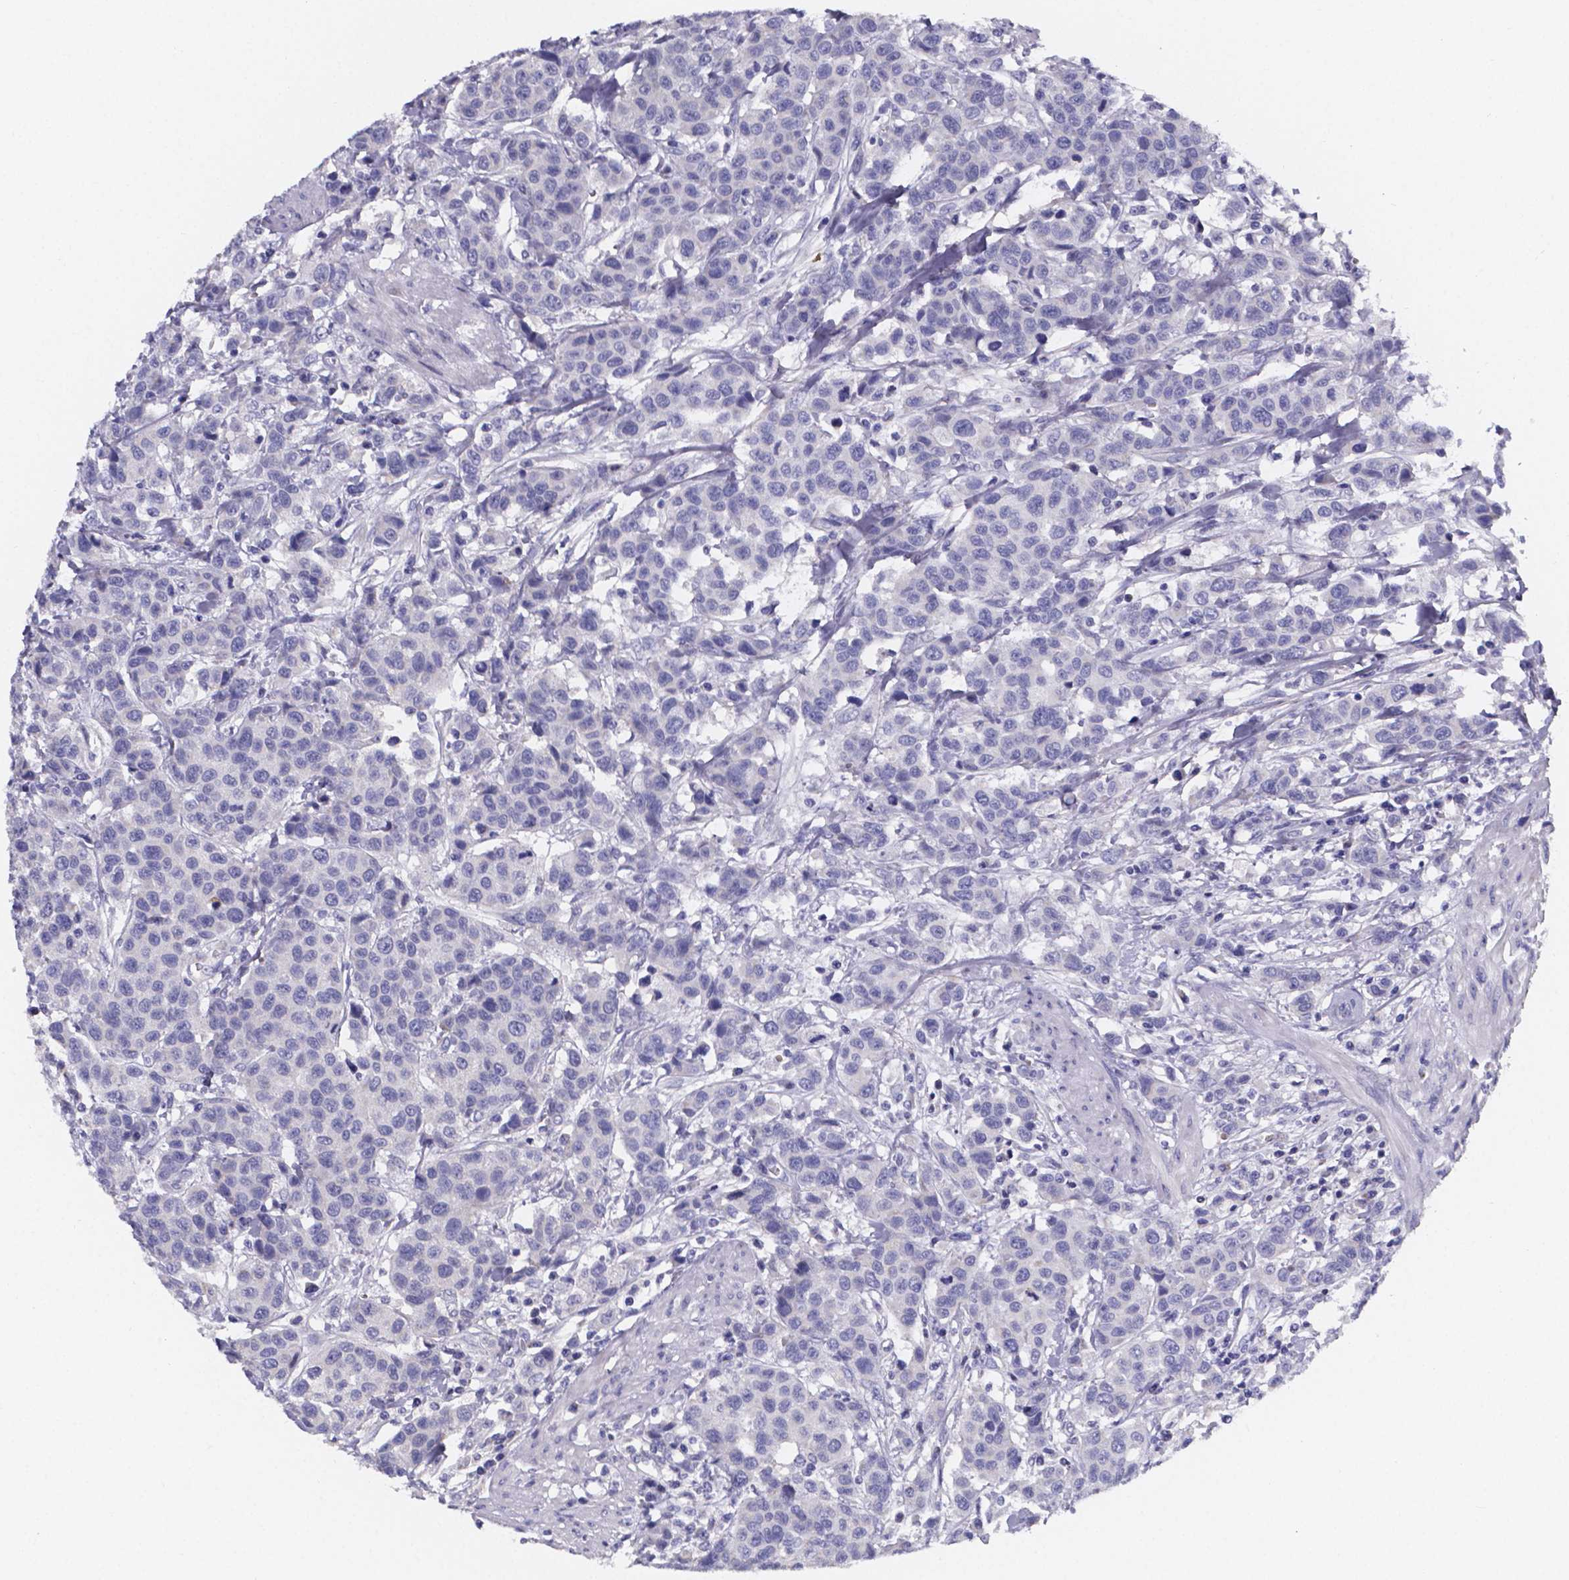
{"staining": {"intensity": "negative", "quantity": "none", "location": "none"}, "tissue": "urothelial cancer", "cell_type": "Tumor cells", "image_type": "cancer", "snomed": [{"axis": "morphology", "description": "Urothelial carcinoma, High grade"}, {"axis": "topography", "description": "Urinary bladder"}], "caption": "High magnification brightfield microscopy of urothelial cancer stained with DAB (3,3'-diaminobenzidine) (brown) and counterstained with hematoxylin (blue): tumor cells show no significant staining. (DAB (3,3'-diaminobenzidine) IHC with hematoxylin counter stain).", "gene": "PAH", "patient": {"sex": "female", "age": 58}}